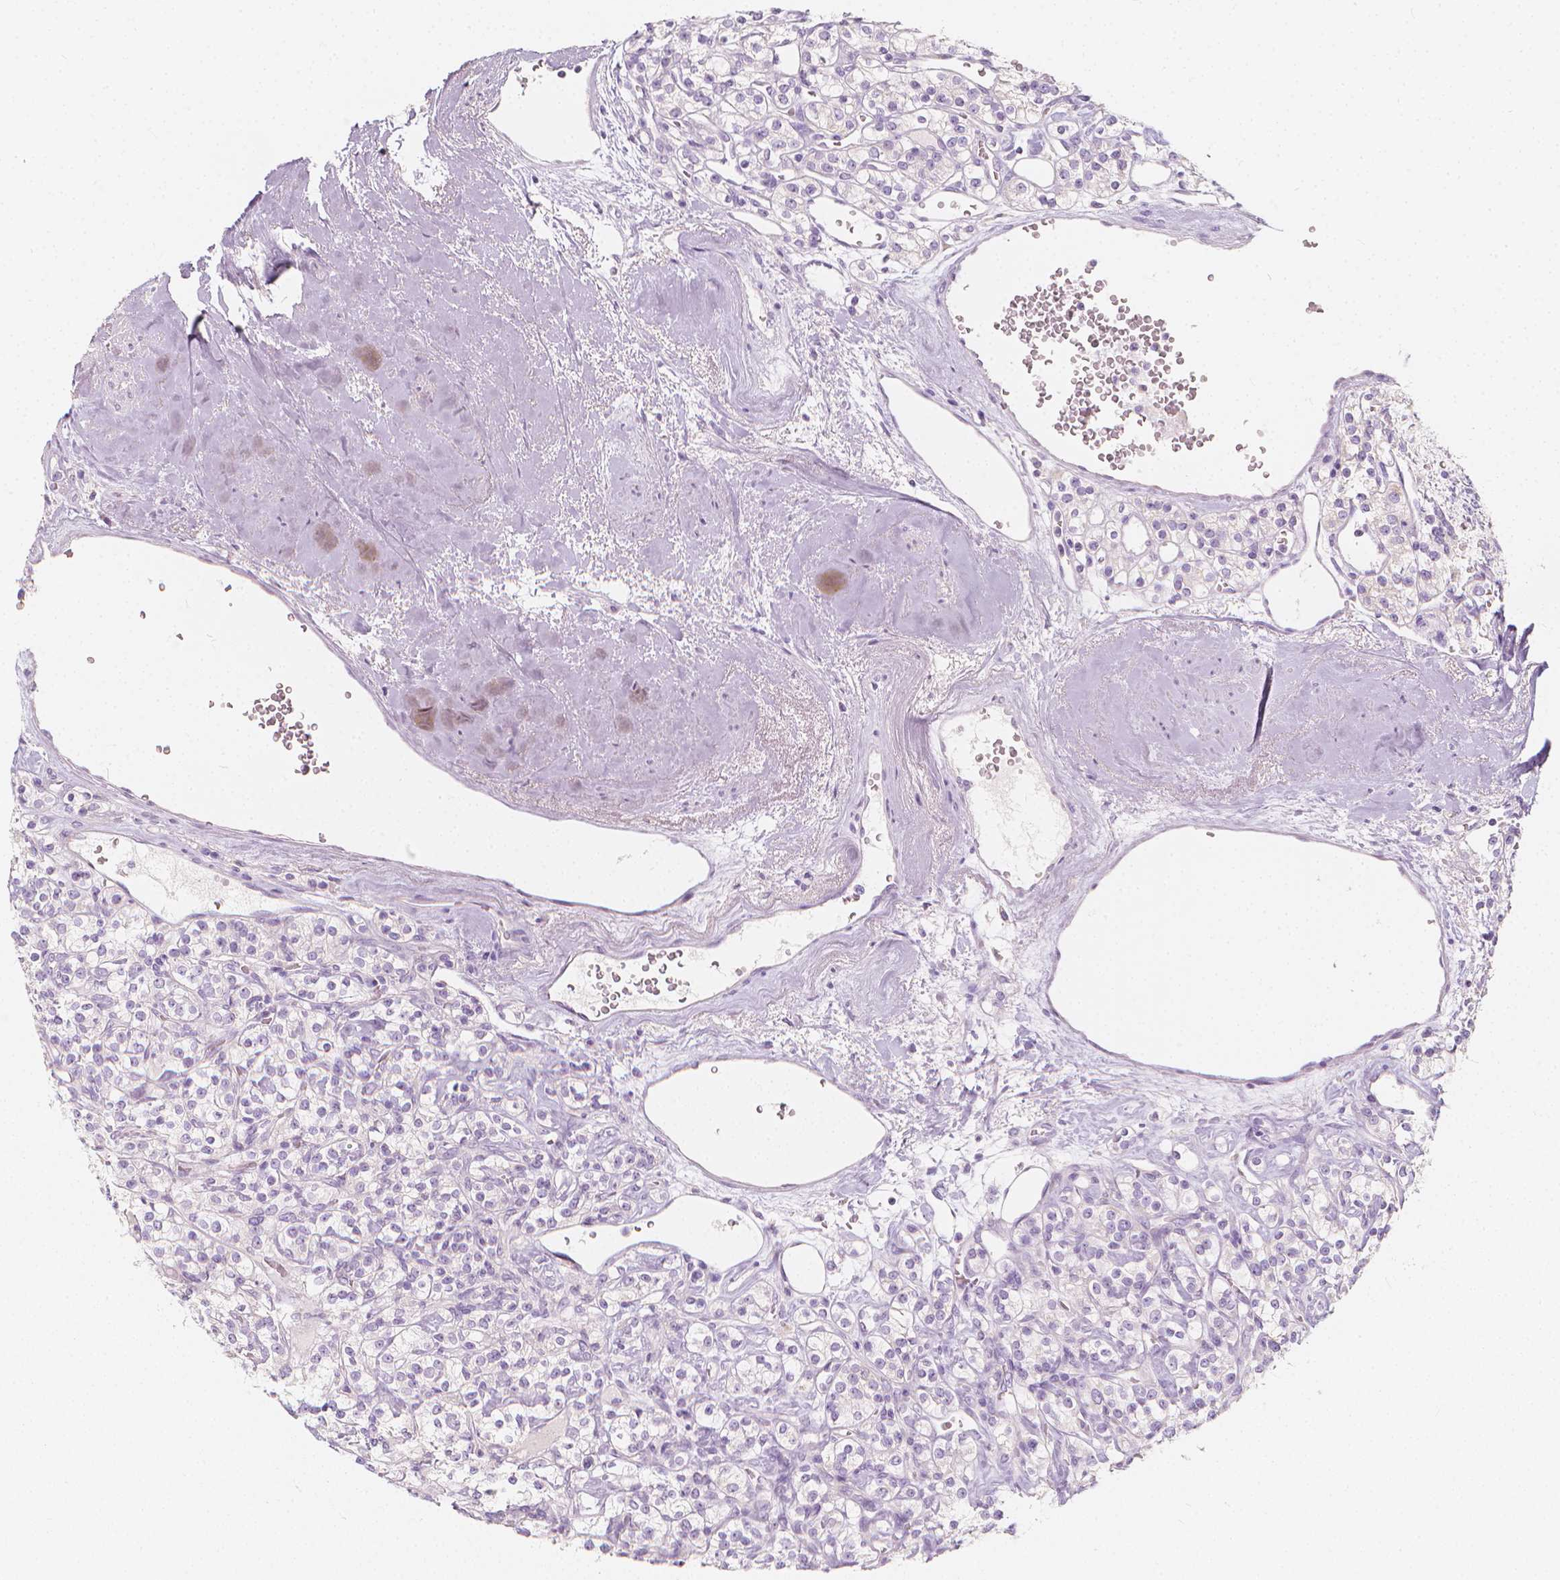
{"staining": {"intensity": "negative", "quantity": "none", "location": "none"}, "tissue": "renal cancer", "cell_type": "Tumor cells", "image_type": "cancer", "snomed": [{"axis": "morphology", "description": "Adenocarcinoma, NOS"}, {"axis": "topography", "description": "Kidney"}], "caption": "Tumor cells show no significant protein staining in renal adenocarcinoma.", "gene": "RBFOX1", "patient": {"sex": "male", "age": 77}}